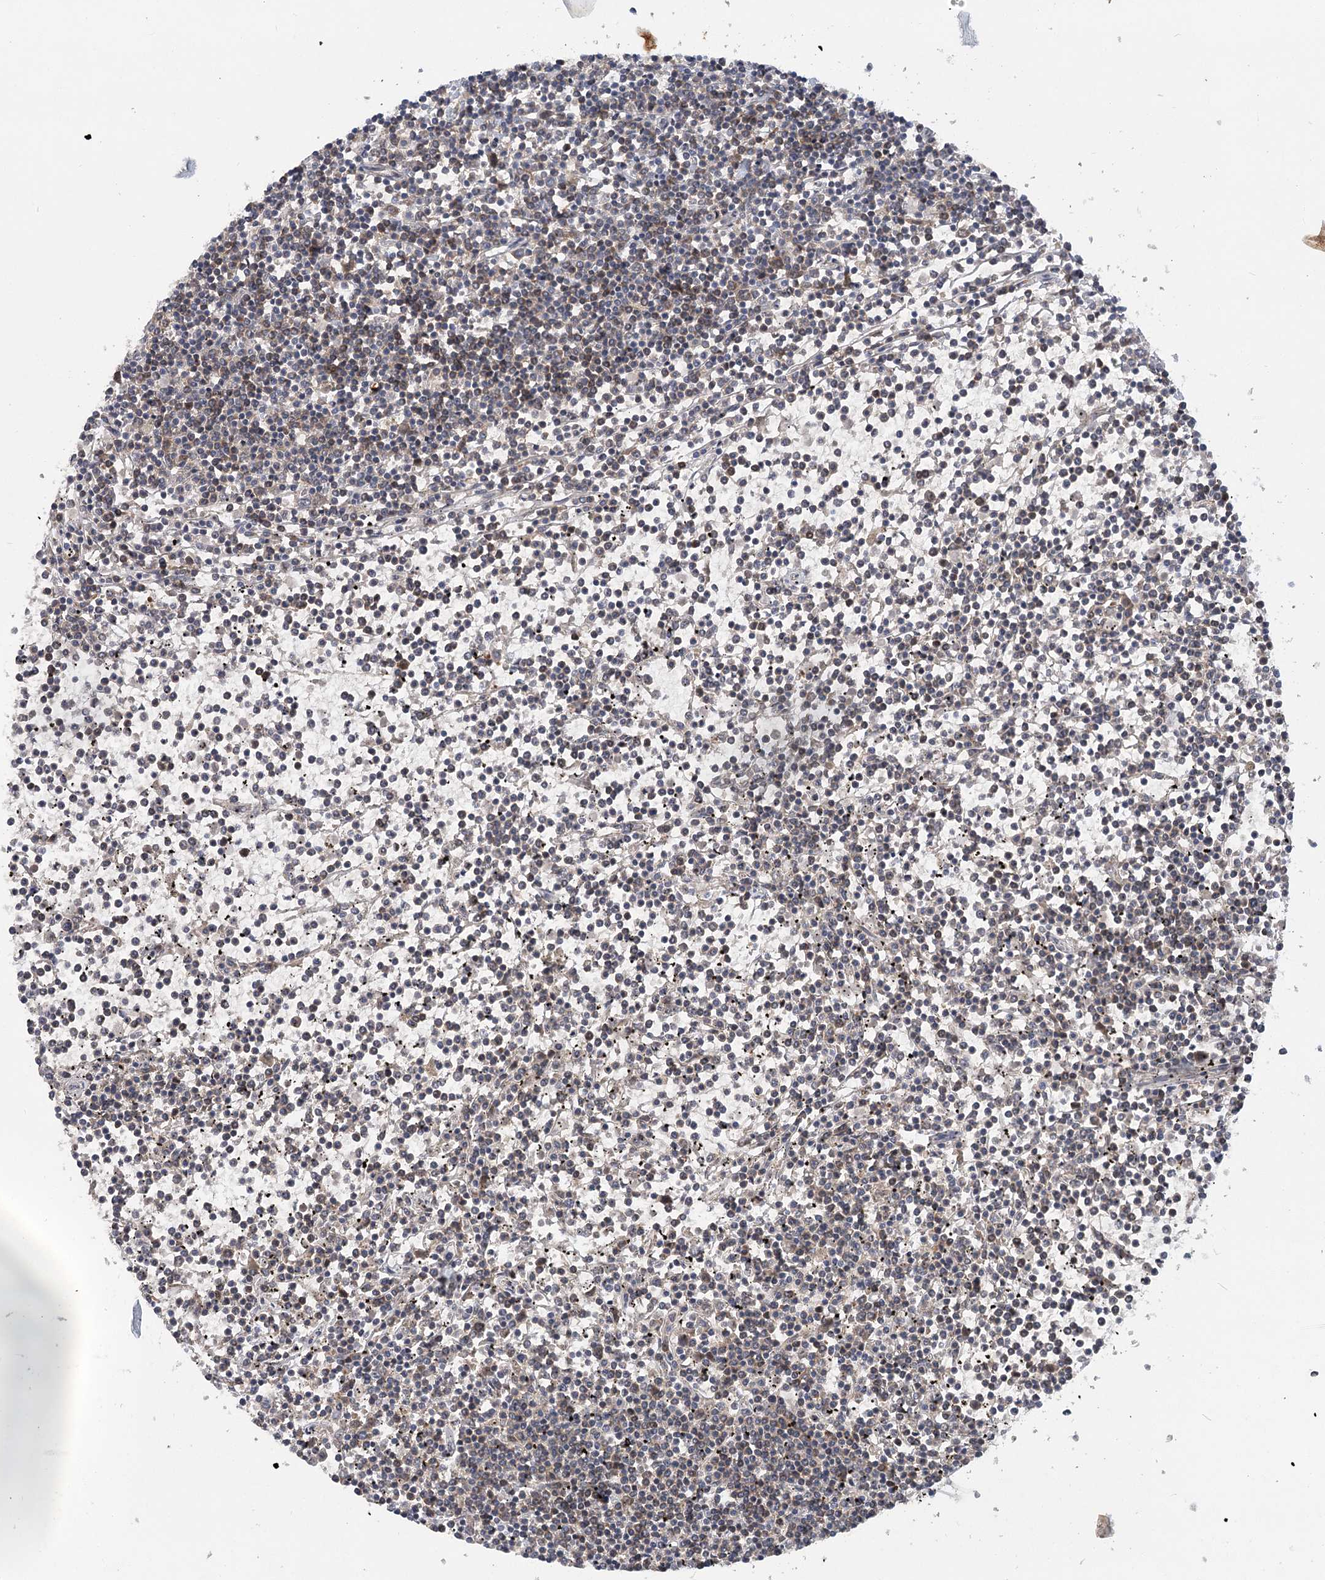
{"staining": {"intensity": "weak", "quantity": "25%-75%", "location": "cytoplasmic/membranous"}, "tissue": "lymphoma", "cell_type": "Tumor cells", "image_type": "cancer", "snomed": [{"axis": "morphology", "description": "Malignant lymphoma, non-Hodgkin's type, Low grade"}, {"axis": "topography", "description": "Spleen"}], "caption": "This micrograph reveals immunohistochemistry (IHC) staining of lymphoma, with low weak cytoplasmic/membranous staining in approximately 25%-75% of tumor cells.", "gene": "PYROXD2", "patient": {"sex": "female", "age": 19}}